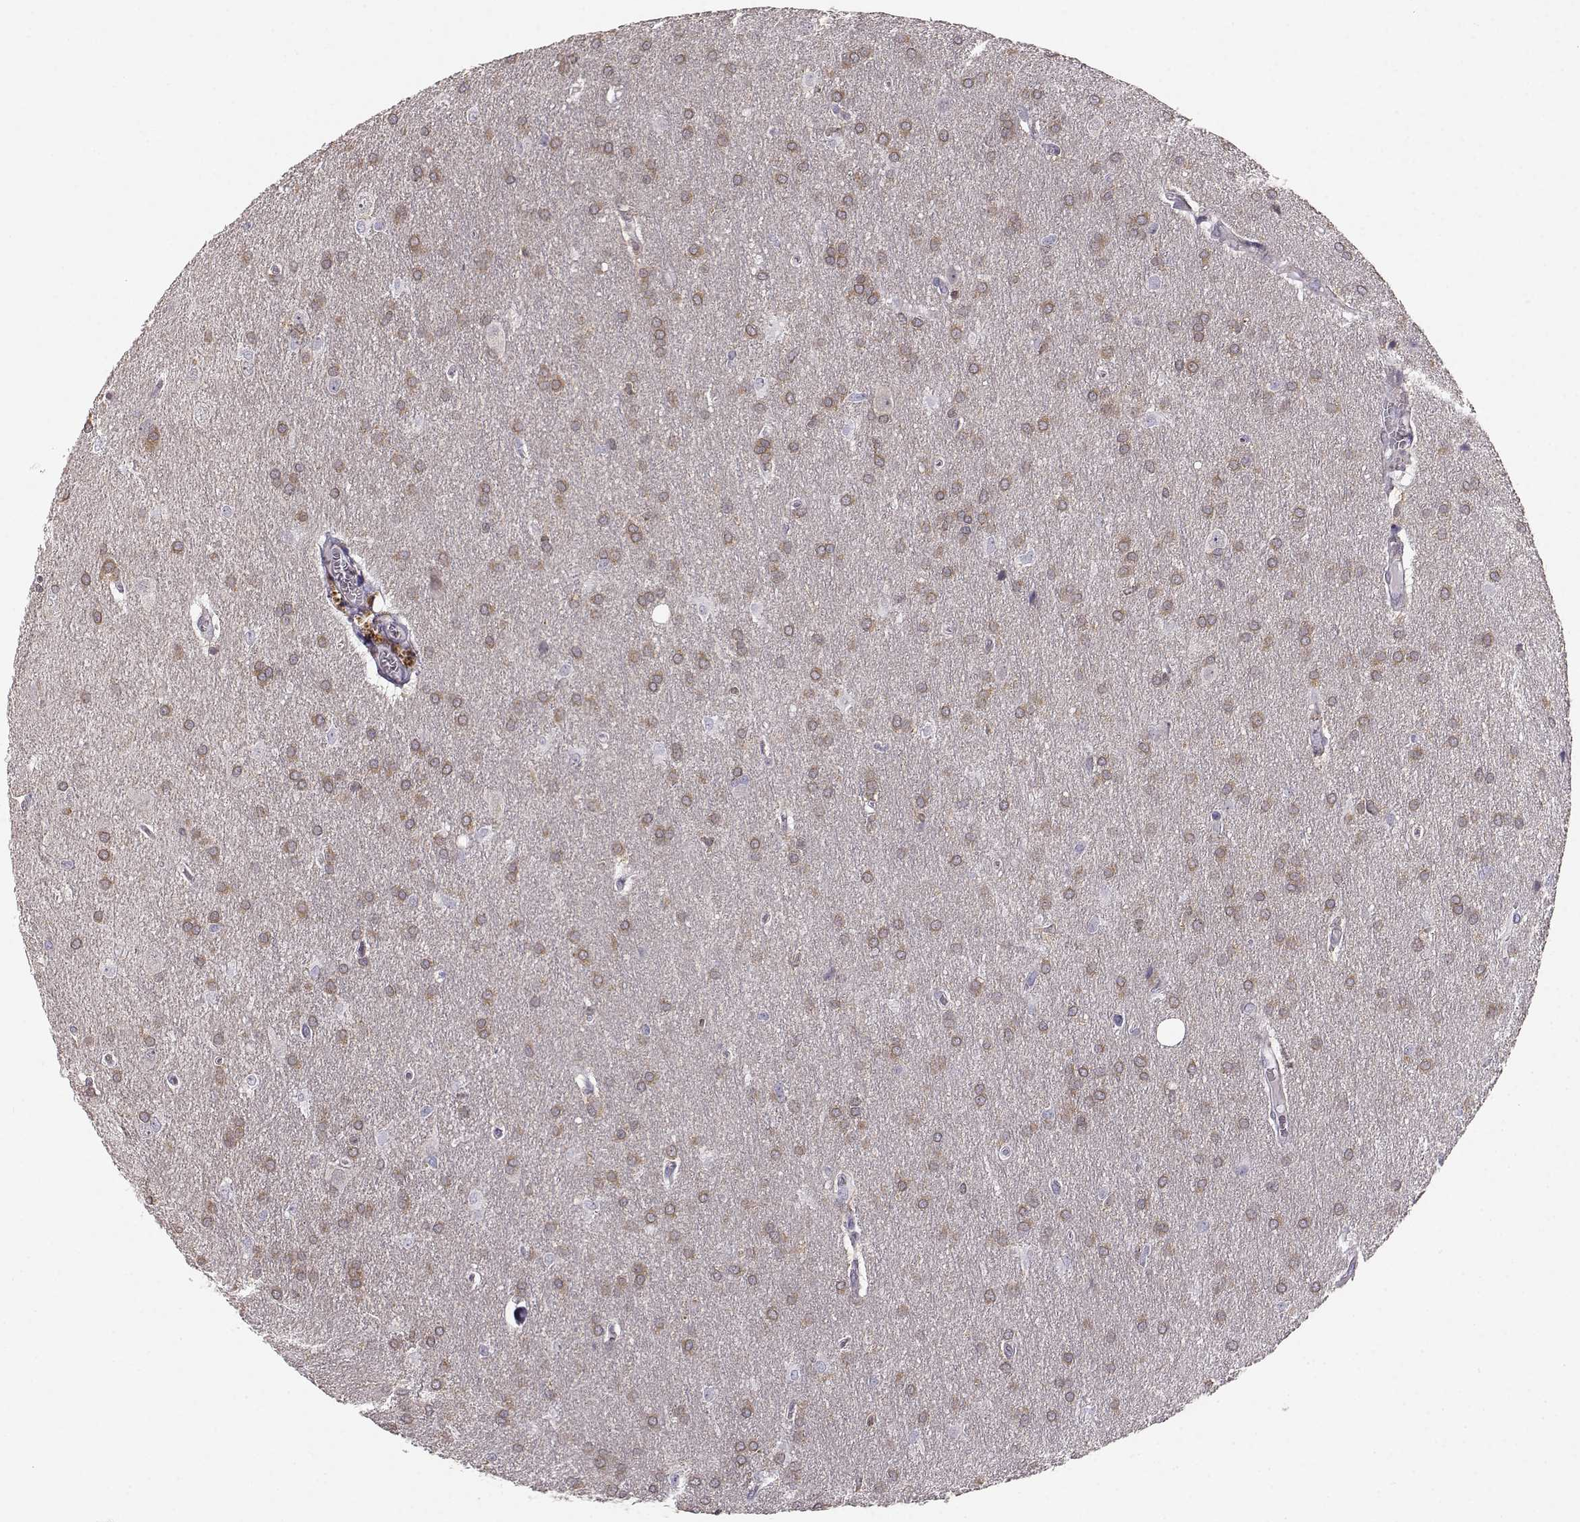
{"staining": {"intensity": "weak", "quantity": "25%-75%", "location": "cytoplasmic/membranous"}, "tissue": "glioma", "cell_type": "Tumor cells", "image_type": "cancer", "snomed": [{"axis": "morphology", "description": "Glioma, malignant, Low grade"}, {"axis": "topography", "description": "Brain"}], "caption": "Protein staining of glioma tissue displays weak cytoplasmic/membranous expression in approximately 25%-75% of tumor cells.", "gene": "GPR50", "patient": {"sex": "female", "age": 32}}